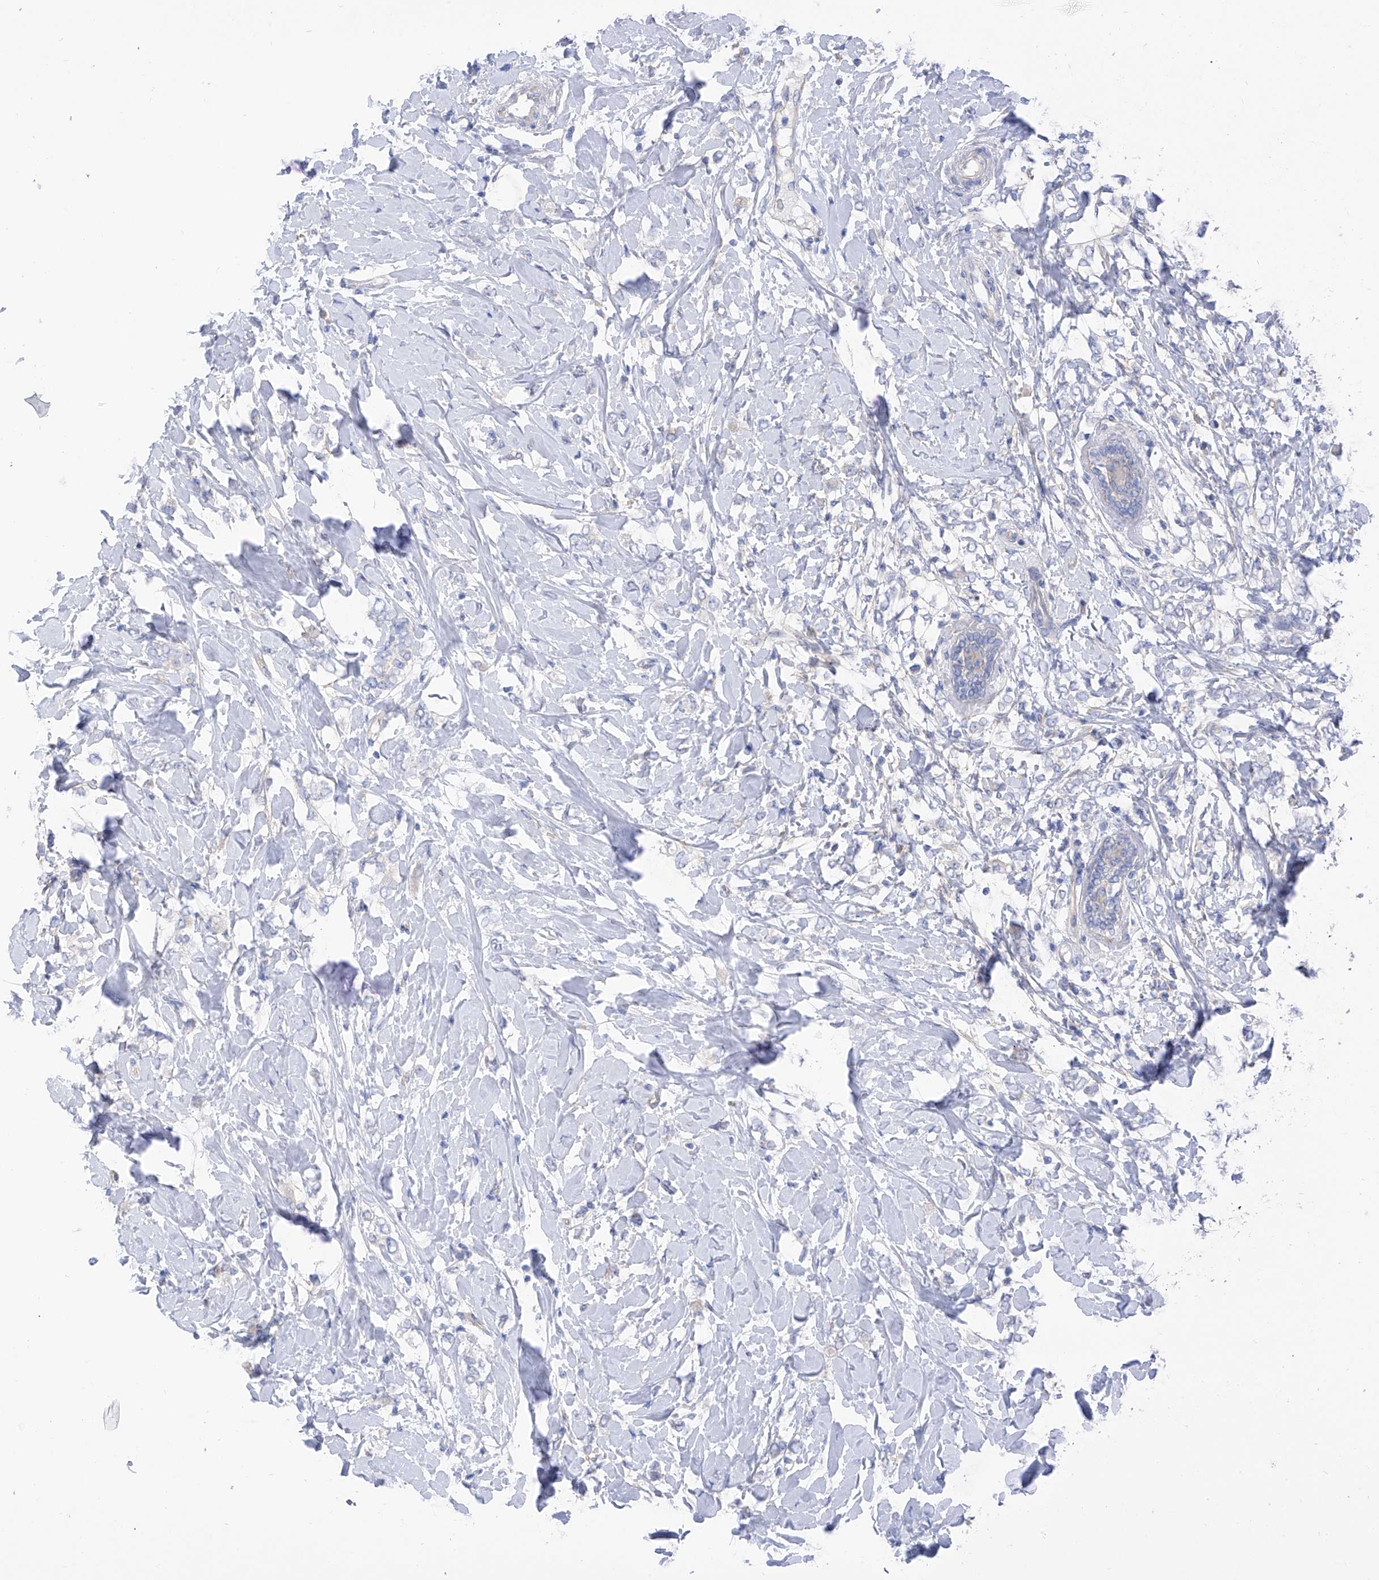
{"staining": {"intensity": "negative", "quantity": "none", "location": "none"}, "tissue": "breast cancer", "cell_type": "Tumor cells", "image_type": "cancer", "snomed": [{"axis": "morphology", "description": "Normal tissue, NOS"}, {"axis": "morphology", "description": "Lobular carcinoma"}, {"axis": "topography", "description": "Breast"}], "caption": "High magnification brightfield microscopy of lobular carcinoma (breast) stained with DAB (3,3'-diaminobenzidine) (brown) and counterstained with hematoxylin (blue): tumor cells show no significant positivity.", "gene": "ITGA9", "patient": {"sex": "female", "age": 47}}